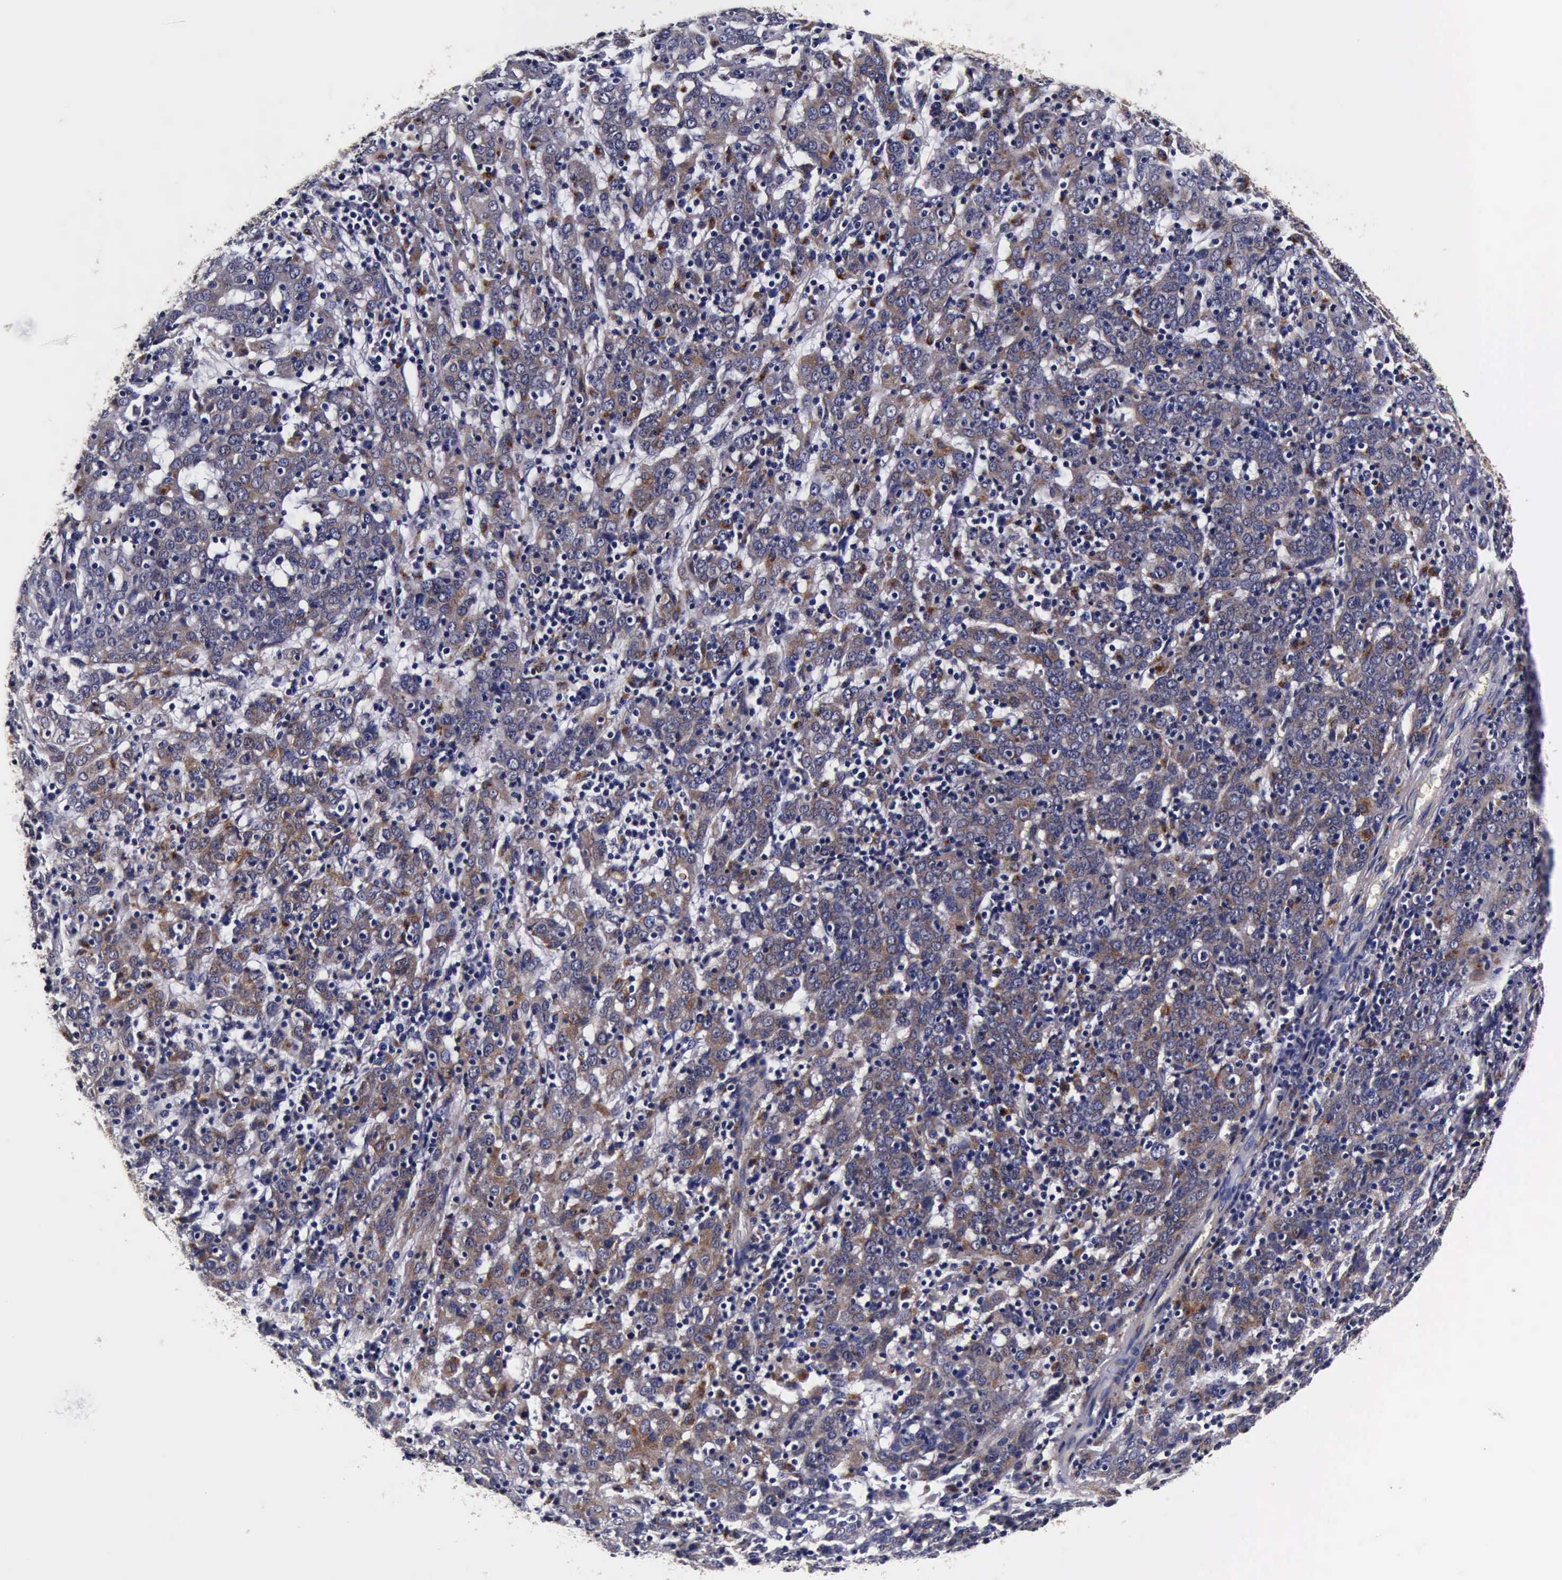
{"staining": {"intensity": "weak", "quantity": ">75%", "location": "cytoplasmic/membranous"}, "tissue": "cervical cancer", "cell_type": "Tumor cells", "image_type": "cancer", "snomed": [{"axis": "morphology", "description": "Normal tissue, NOS"}, {"axis": "morphology", "description": "Squamous cell carcinoma, NOS"}, {"axis": "topography", "description": "Cervix"}], "caption": "Protein staining demonstrates weak cytoplasmic/membranous staining in about >75% of tumor cells in cervical cancer (squamous cell carcinoma).", "gene": "CST3", "patient": {"sex": "female", "age": 67}}